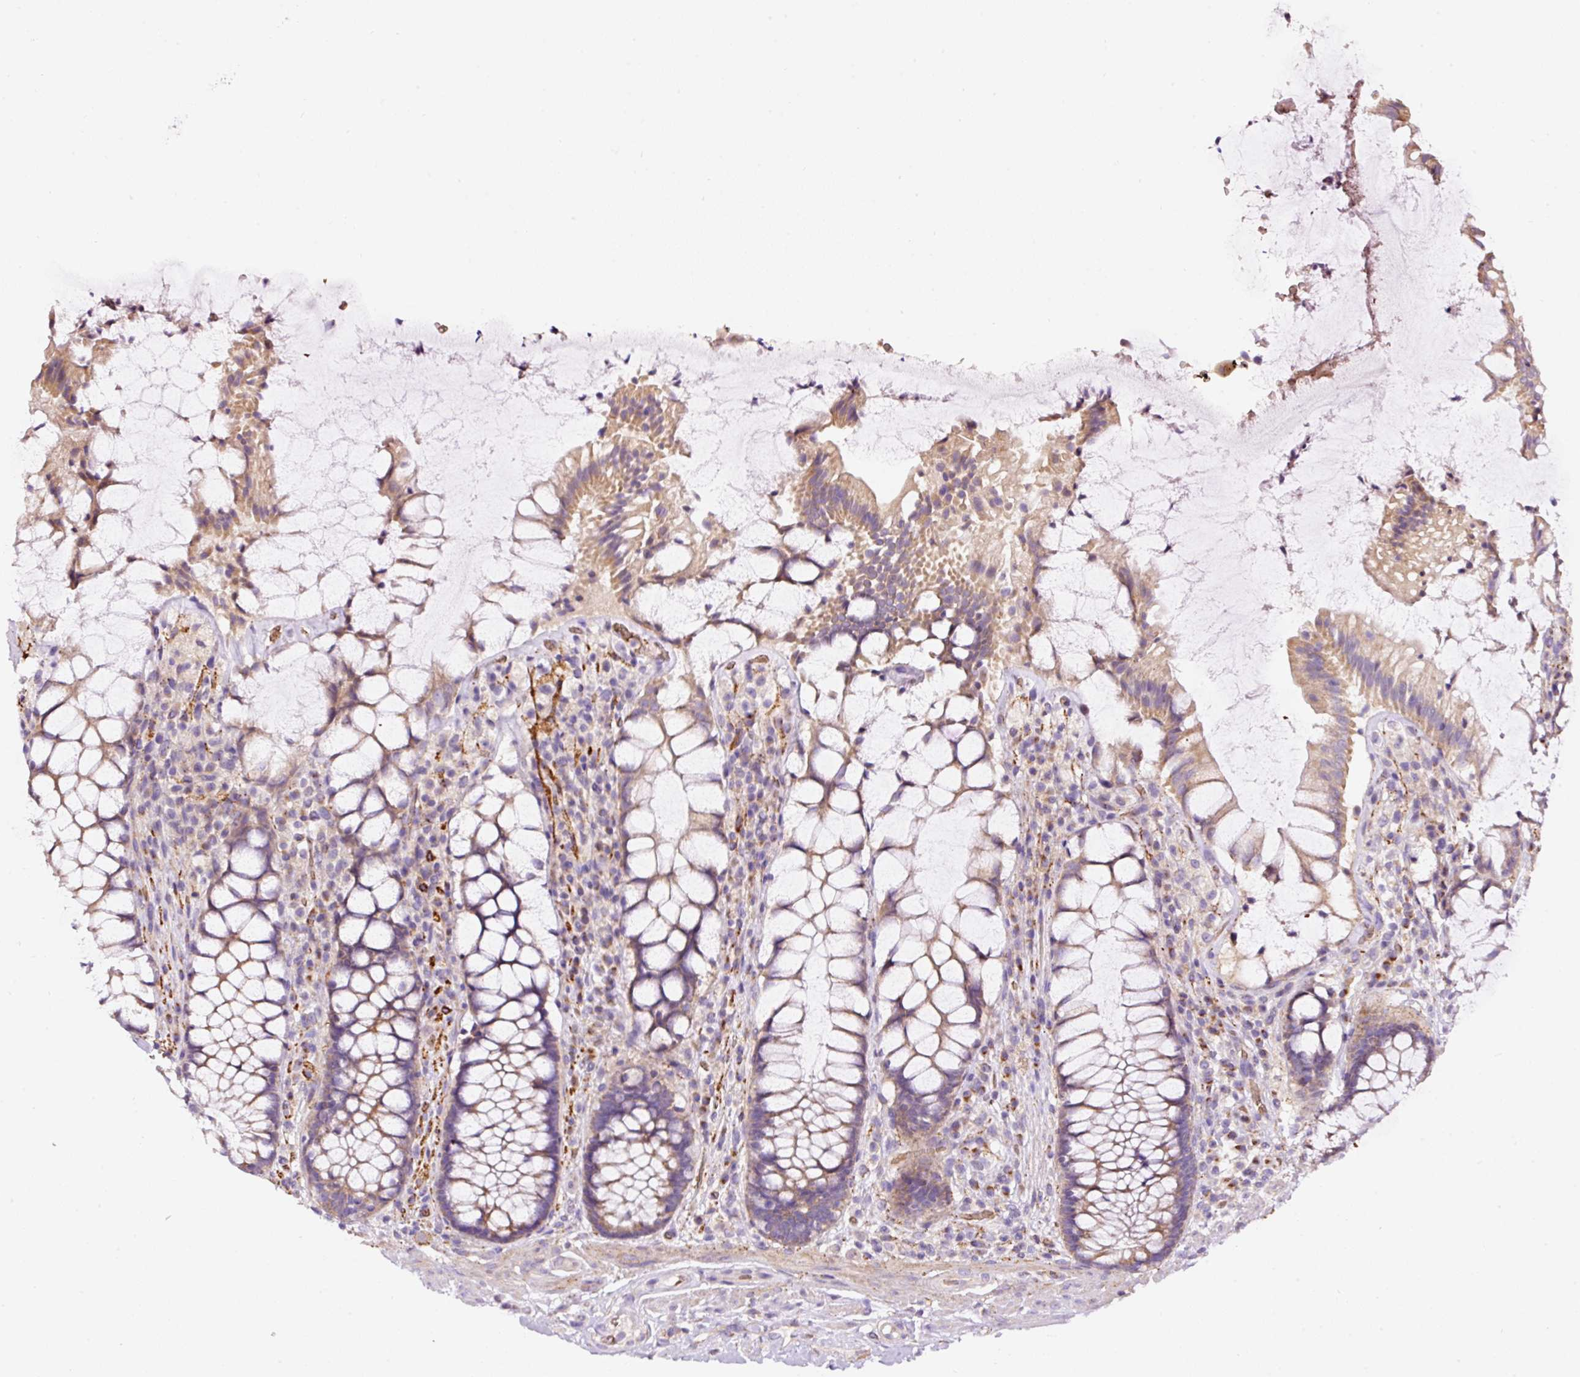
{"staining": {"intensity": "moderate", "quantity": "25%-75%", "location": "cytoplasmic/membranous"}, "tissue": "rectum", "cell_type": "Glandular cells", "image_type": "normal", "snomed": [{"axis": "morphology", "description": "Normal tissue, NOS"}, {"axis": "topography", "description": "Rectum"}], "caption": "A brown stain shows moderate cytoplasmic/membranous positivity of a protein in glandular cells of normal human rectum.", "gene": "PRRC2A", "patient": {"sex": "female", "age": 58}}